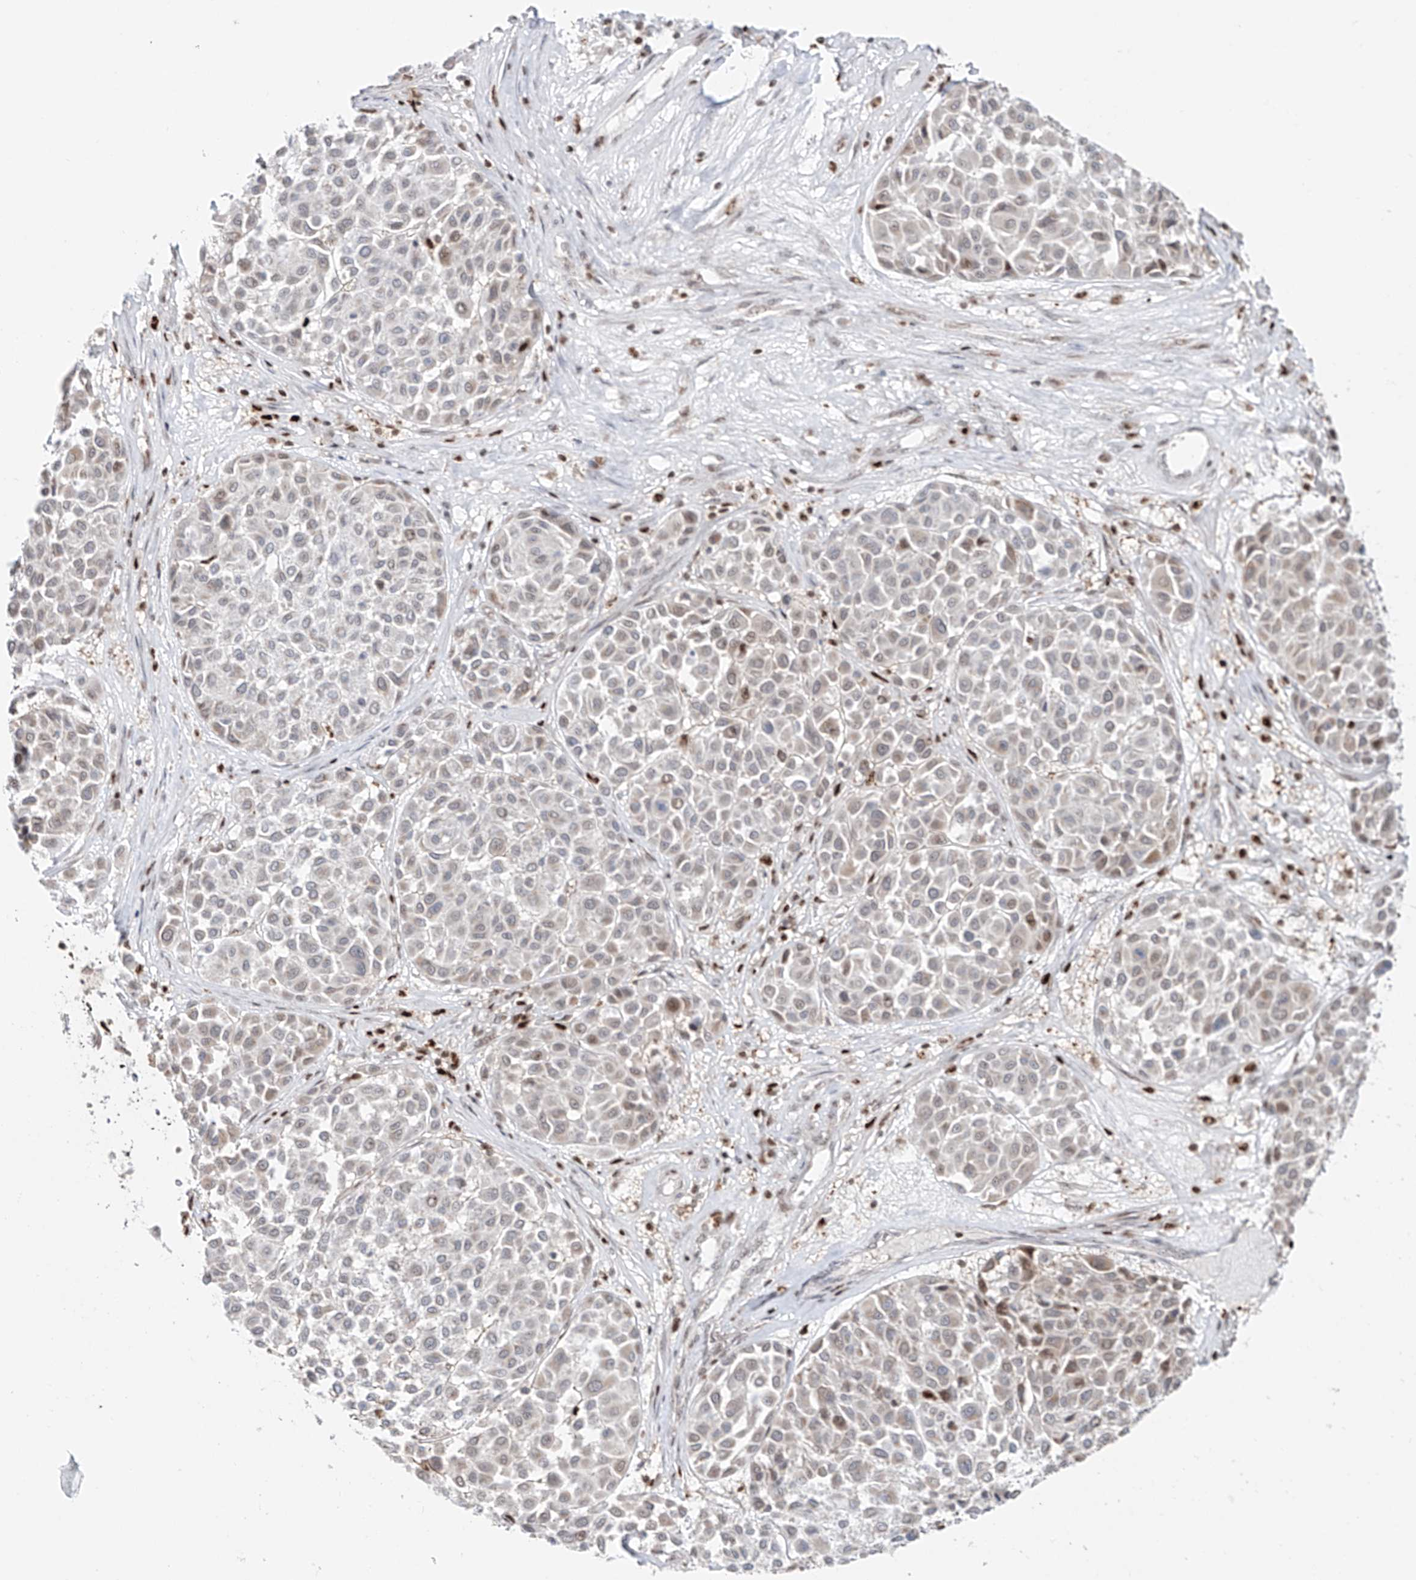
{"staining": {"intensity": "negative", "quantity": "none", "location": "none"}, "tissue": "melanoma", "cell_type": "Tumor cells", "image_type": "cancer", "snomed": [{"axis": "morphology", "description": "Malignant melanoma, Metastatic site"}, {"axis": "topography", "description": "Soft tissue"}], "caption": "This is an immunohistochemistry (IHC) image of malignant melanoma (metastatic site). There is no positivity in tumor cells.", "gene": "DZIP1L", "patient": {"sex": "male", "age": 41}}